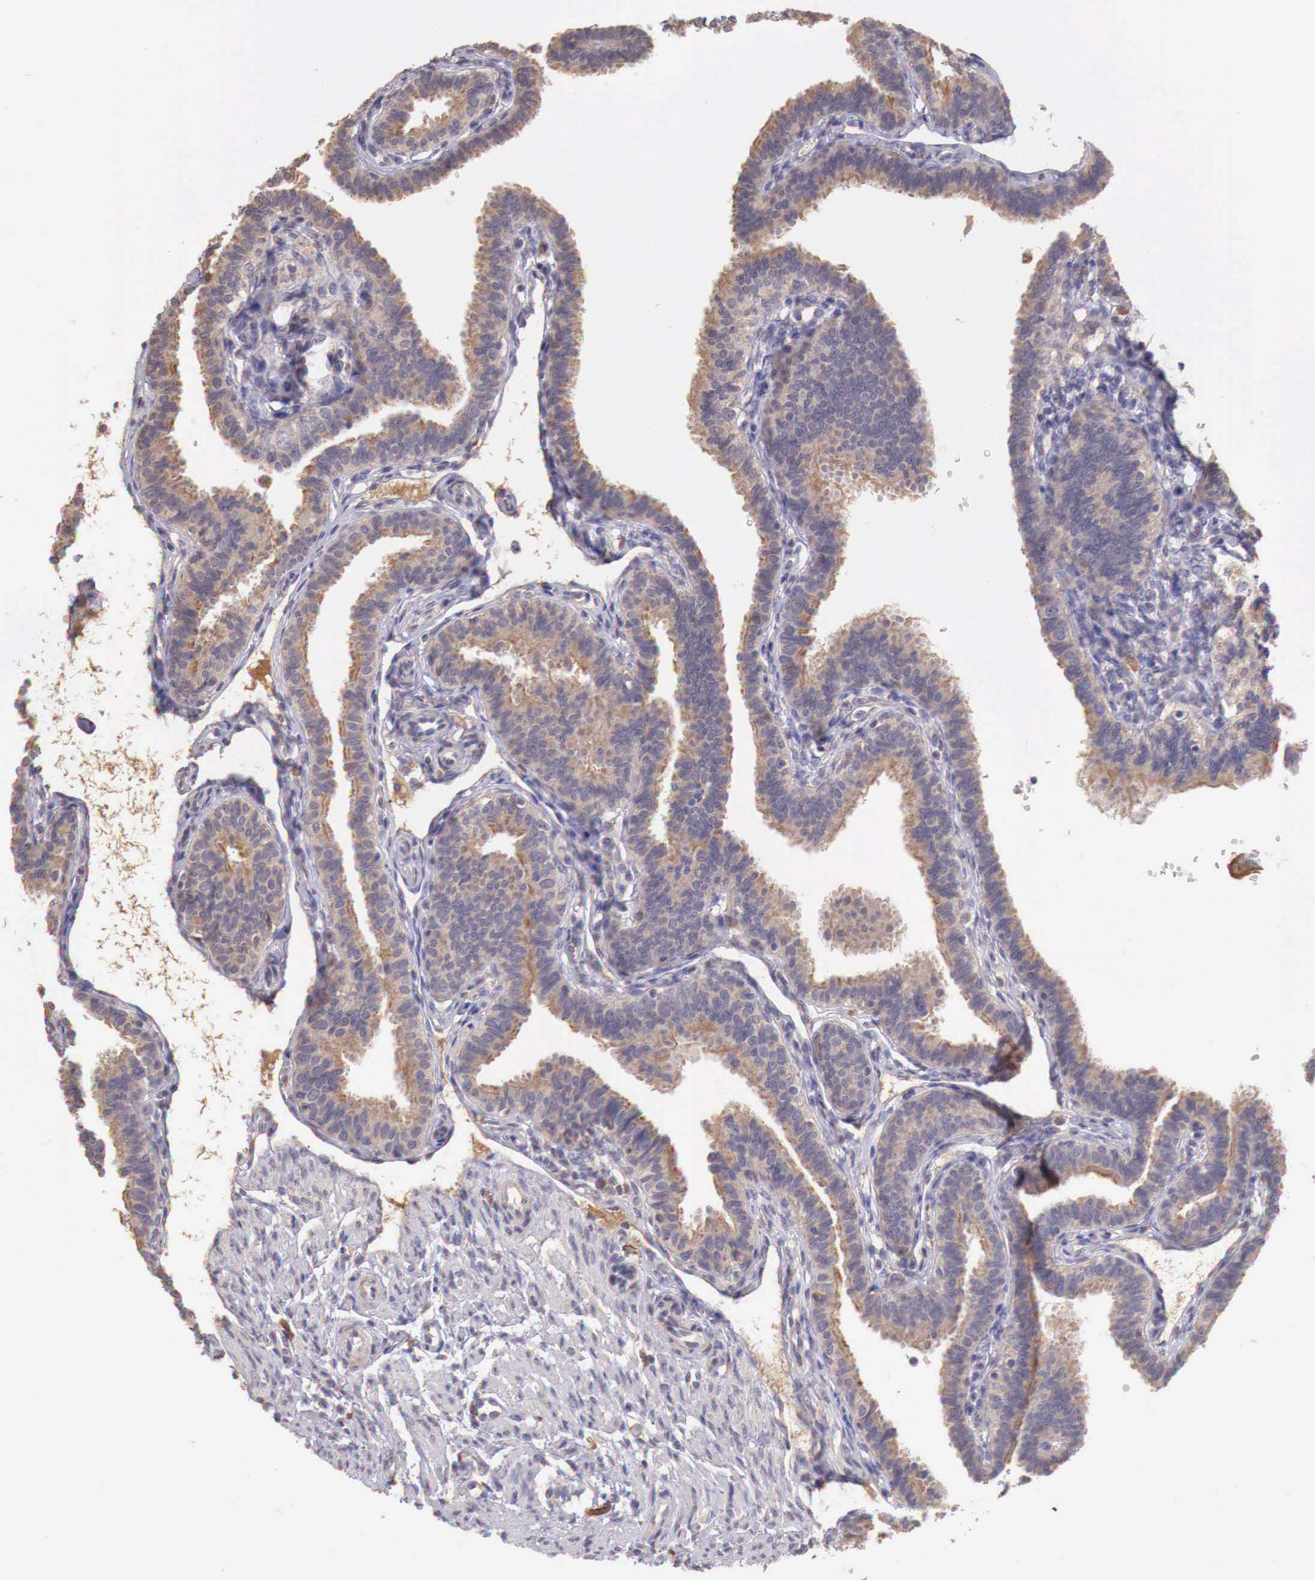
{"staining": {"intensity": "moderate", "quantity": ">75%", "location": "cytoplasmic/membranous"}, "tissue": "fallopian tube", "cell_type": "Glandular cells", "image_type": "normal", "snomed": [{"axis": "morphology", "description": "Normal tissue, NOS"}, {"axis": "topography", "description": "Fallopian tube"}], "caption": "Immunohistochemistry of normal human fallopian tube shows medium levels of moderate cytoplasmic/membranous expression in approximately >75% of glandular cells.", "gene": "CHRDL1", "patient": {"sex": "female", "age": 32}}